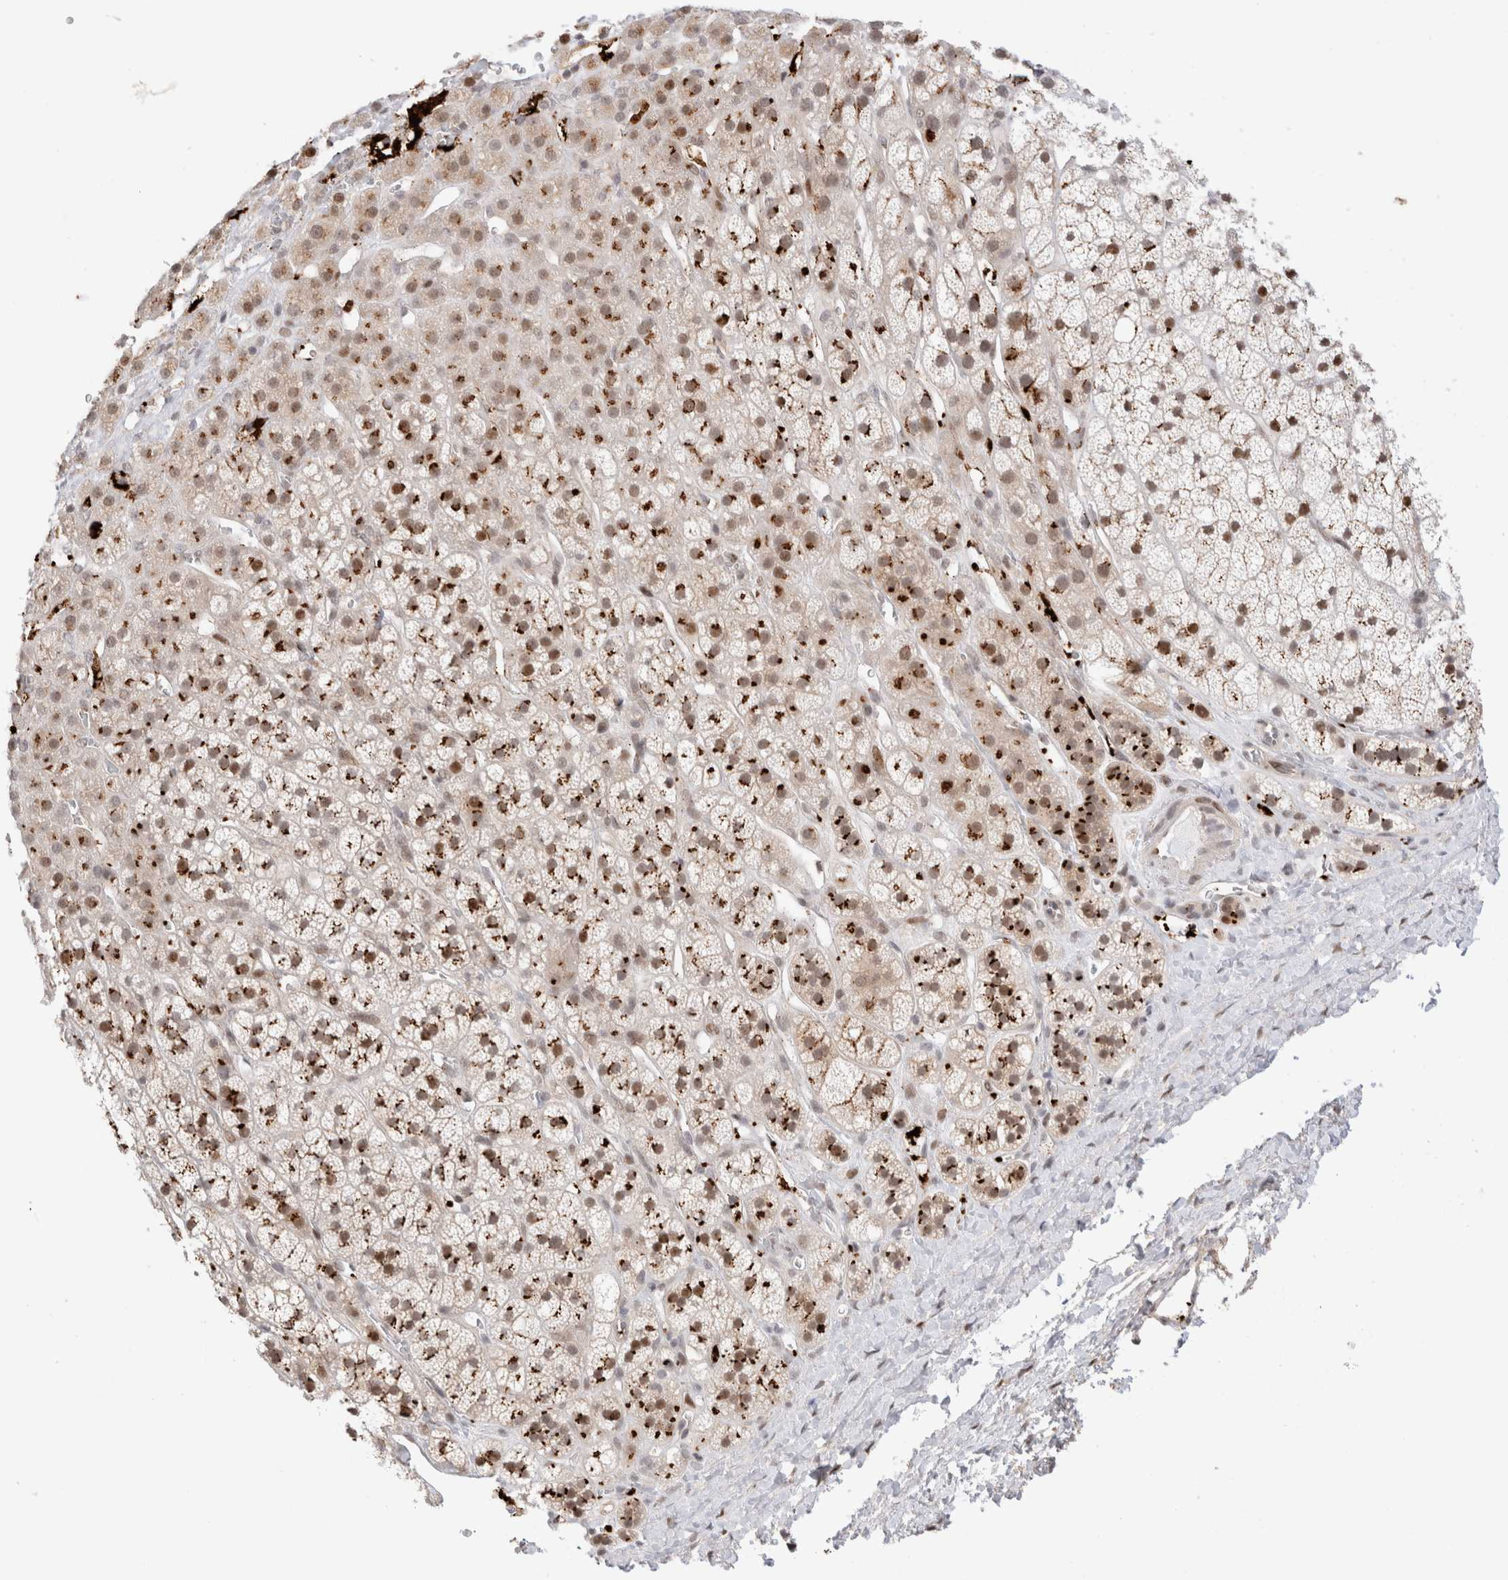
{"staining": {"intensity": "strong", "quantity": "25%-75%", "location": "cytoplasmic/membranous"}, "tissue": "adrenal gland", "cell_type": "Glandular cells", "image_type": "normal", "snomed": [{"axis": "morphology", "description": "Normal tissue, NOS"}, {"axis": "topography", "description": "Adrenal gland"}], "caption": "Immunohistochemistry staining of benign adrenal gland, which shows high levels of strong cytoplasmic/membranous staining in about 25%-75% of glandular cells indicating strong cytoplasmic/membranous protein positivity. The staining was performed using DAB (3,3'-diaminobenzidine) (brown) for protein detection and nuclei were counterstained in hematoxylin (blue).", "gene": "VPS28", "patient": {"sex": "male", "age": 56}}